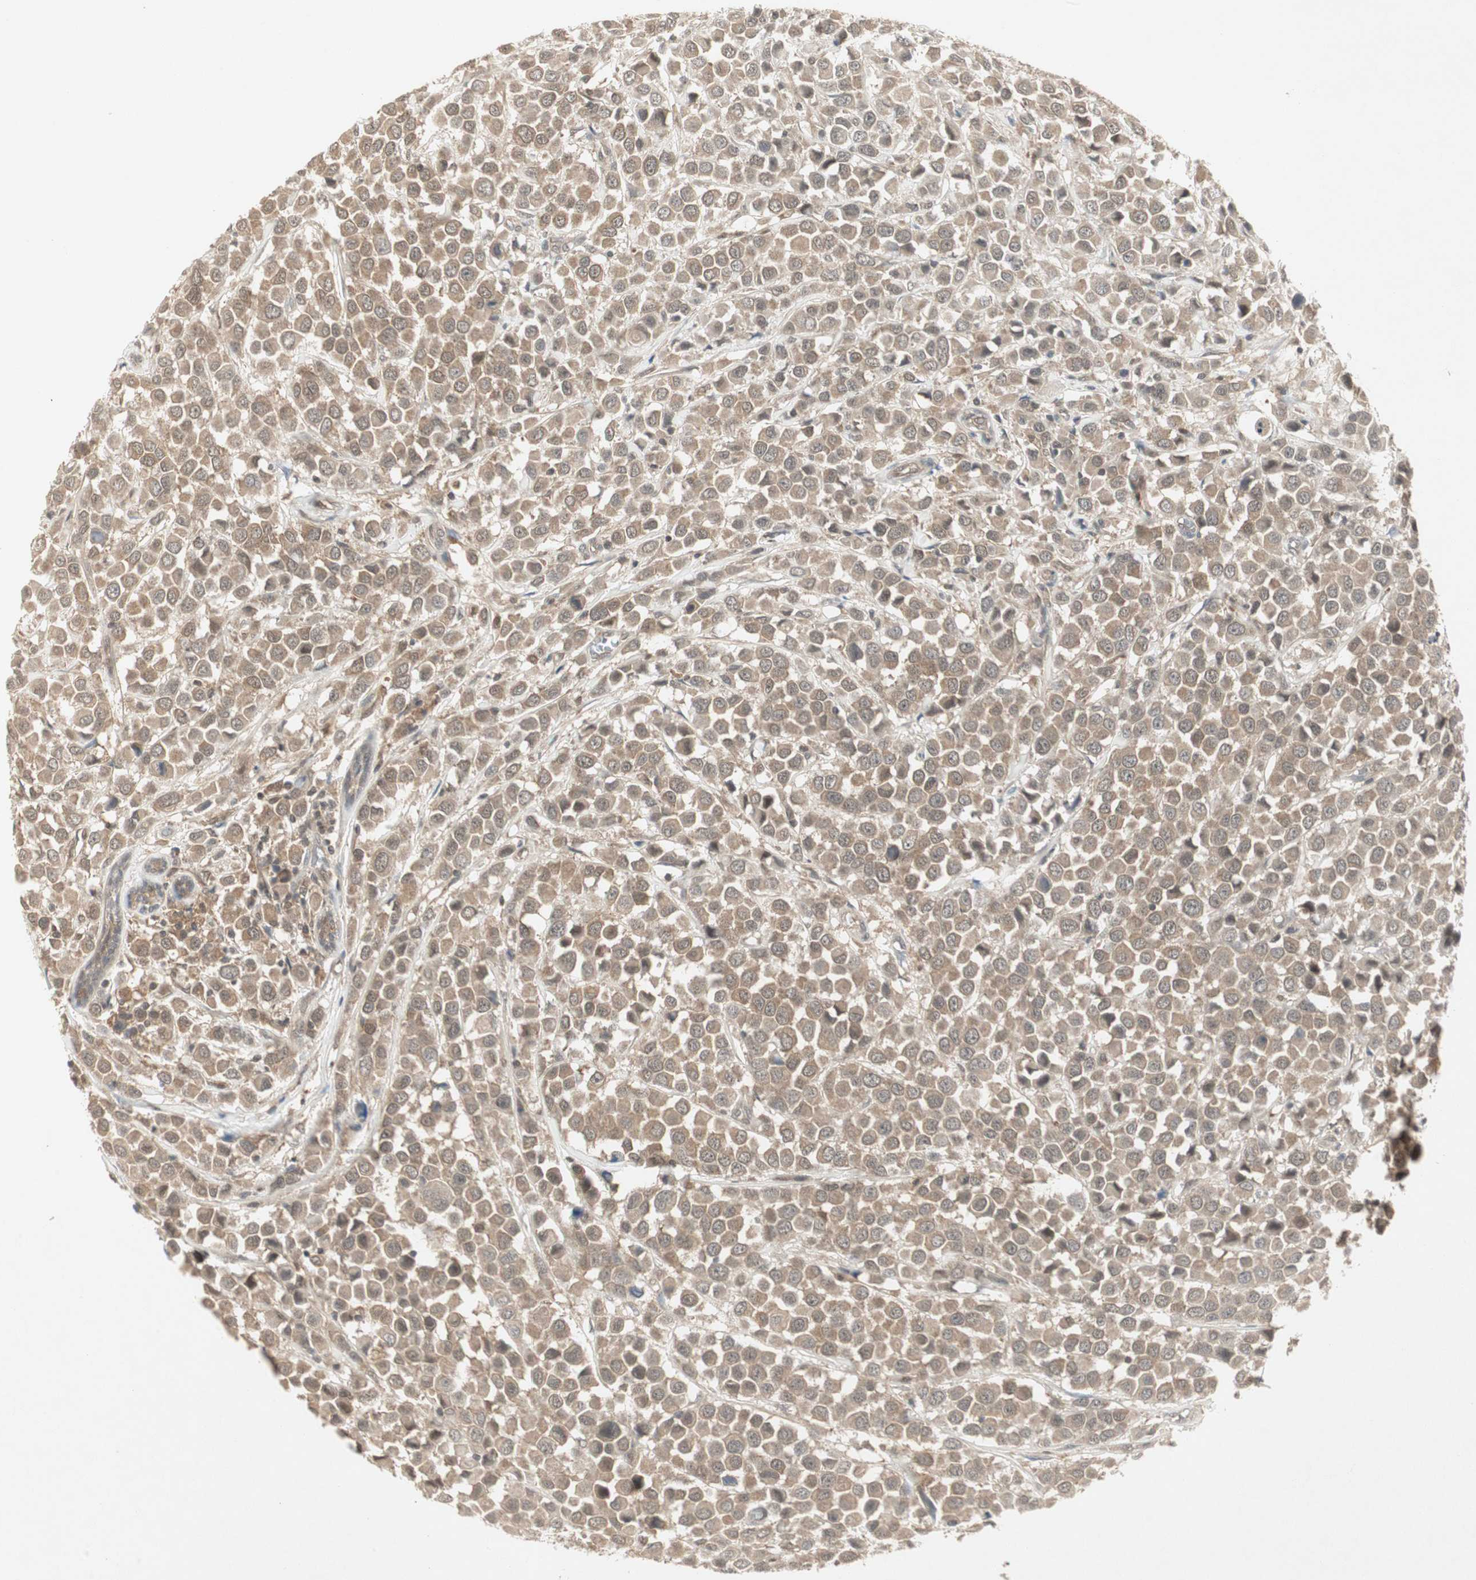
{"staining": {"intensity": "weak", "quantity": ">75%", "location": "cytoplasmic/membranous"}, "tissue": "breast cancer", "cell_type": "Tumor cells", "image_type": "cancer", "snomed": [{"axis": "morphology", "description": "Duct carcinoma"}, {"axis": "topography", "description": "Breast"}], "caption": "This is an image of immunohistochemistry staining of invasive ductal carcinoma (breast), which shows weak expression in the cytoplasmic/membranous of tumor cells.", "gene": "PTPA", "patient": {"sex": "female", "age": 61}}